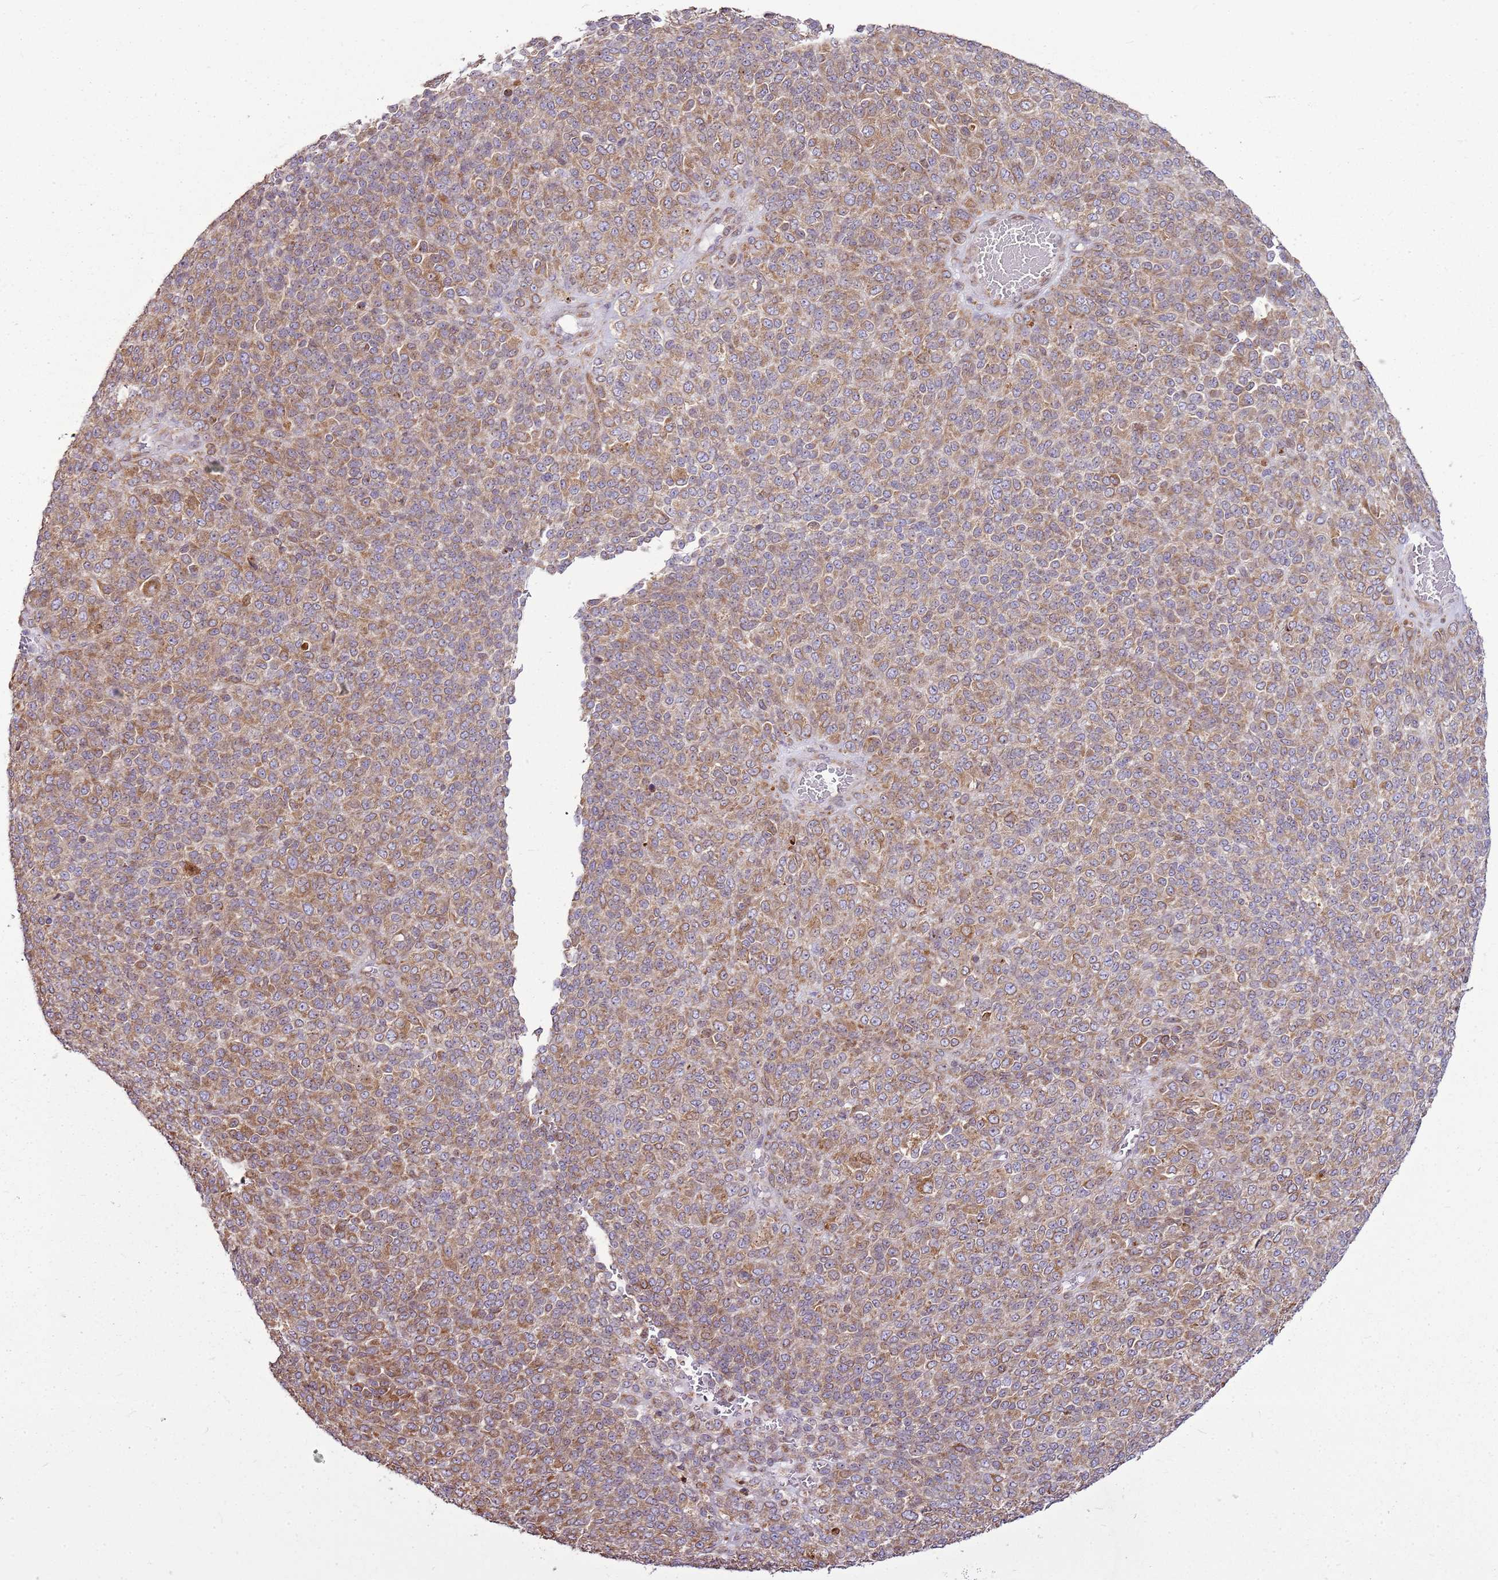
{"staining": {"intensity": "moderate", "quantity": ">75%", "location": "cytoplasmic/membranous"}, "tissue": "melanoma", "cell_type": "Tumor cells", "image_type": "cancer", "snomed": [{"axis": "morphology", "description": "Malignant melanoma, Metastatic site"}, {"axis": "topography", "description": "Brain"}], "caption": "Malignant melanoma (metastatic site) stained with a protein marker reveals moderate staining in tumor cells.", "gene": "TMED10", "patient": {"sex": "female", "age": 56}}